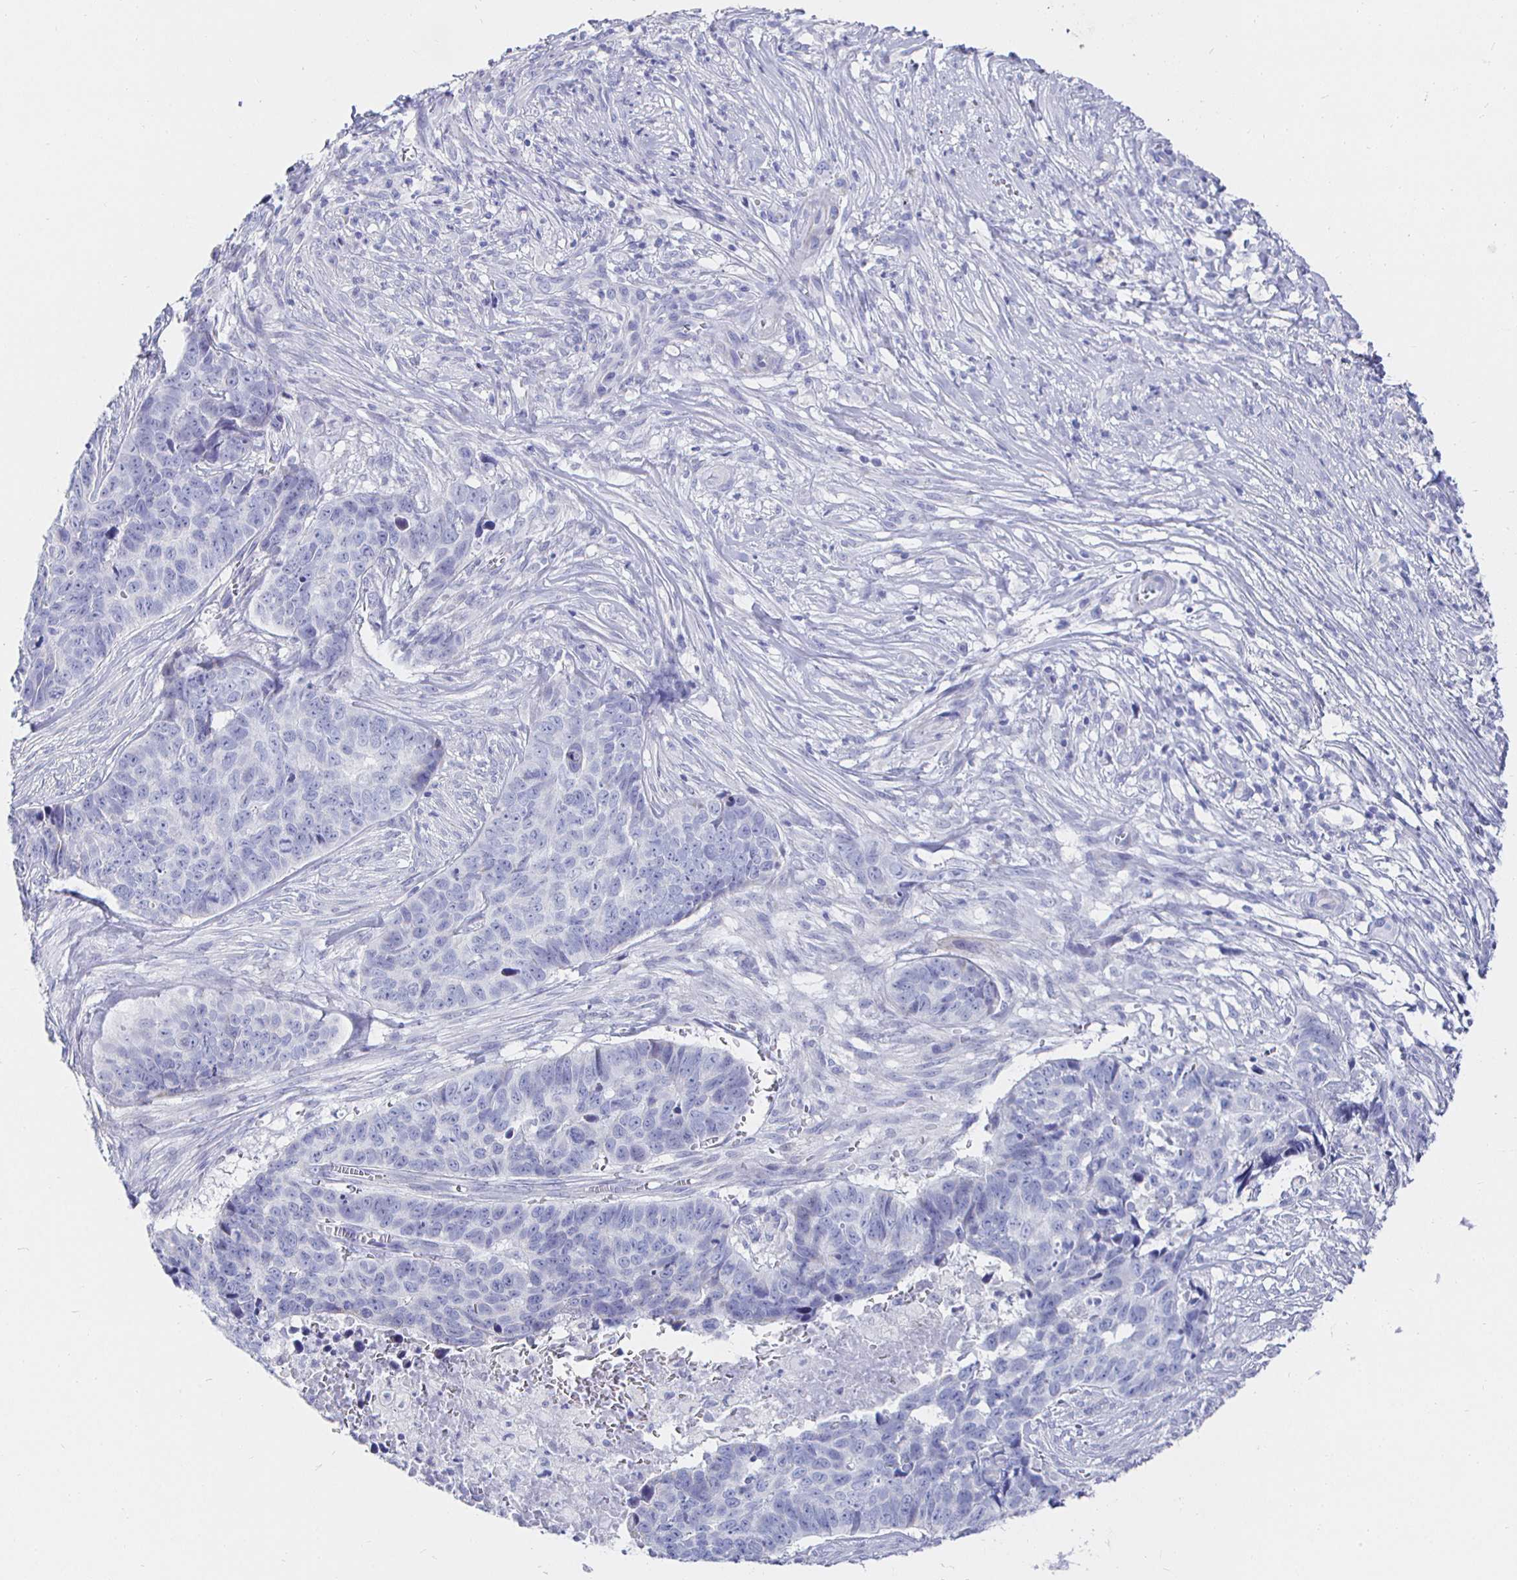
{"staining": {"intensity": "negative", "quantity": "none", "location": "none"}, "tissue": "skin cancer", "cell_type": "Tumor cells", "image_type": "cancer", "snomed": [{"axis": "morphology", "description": "Basal cell carcinoma"}, {"axis": "topography", "description": "Skin"}], "caption": "Tumor cells are negative for brown protein staining in basal cell carcinoma (skin).", "gene": "CR2", "patient": {"sex": "female", "age": 82}}